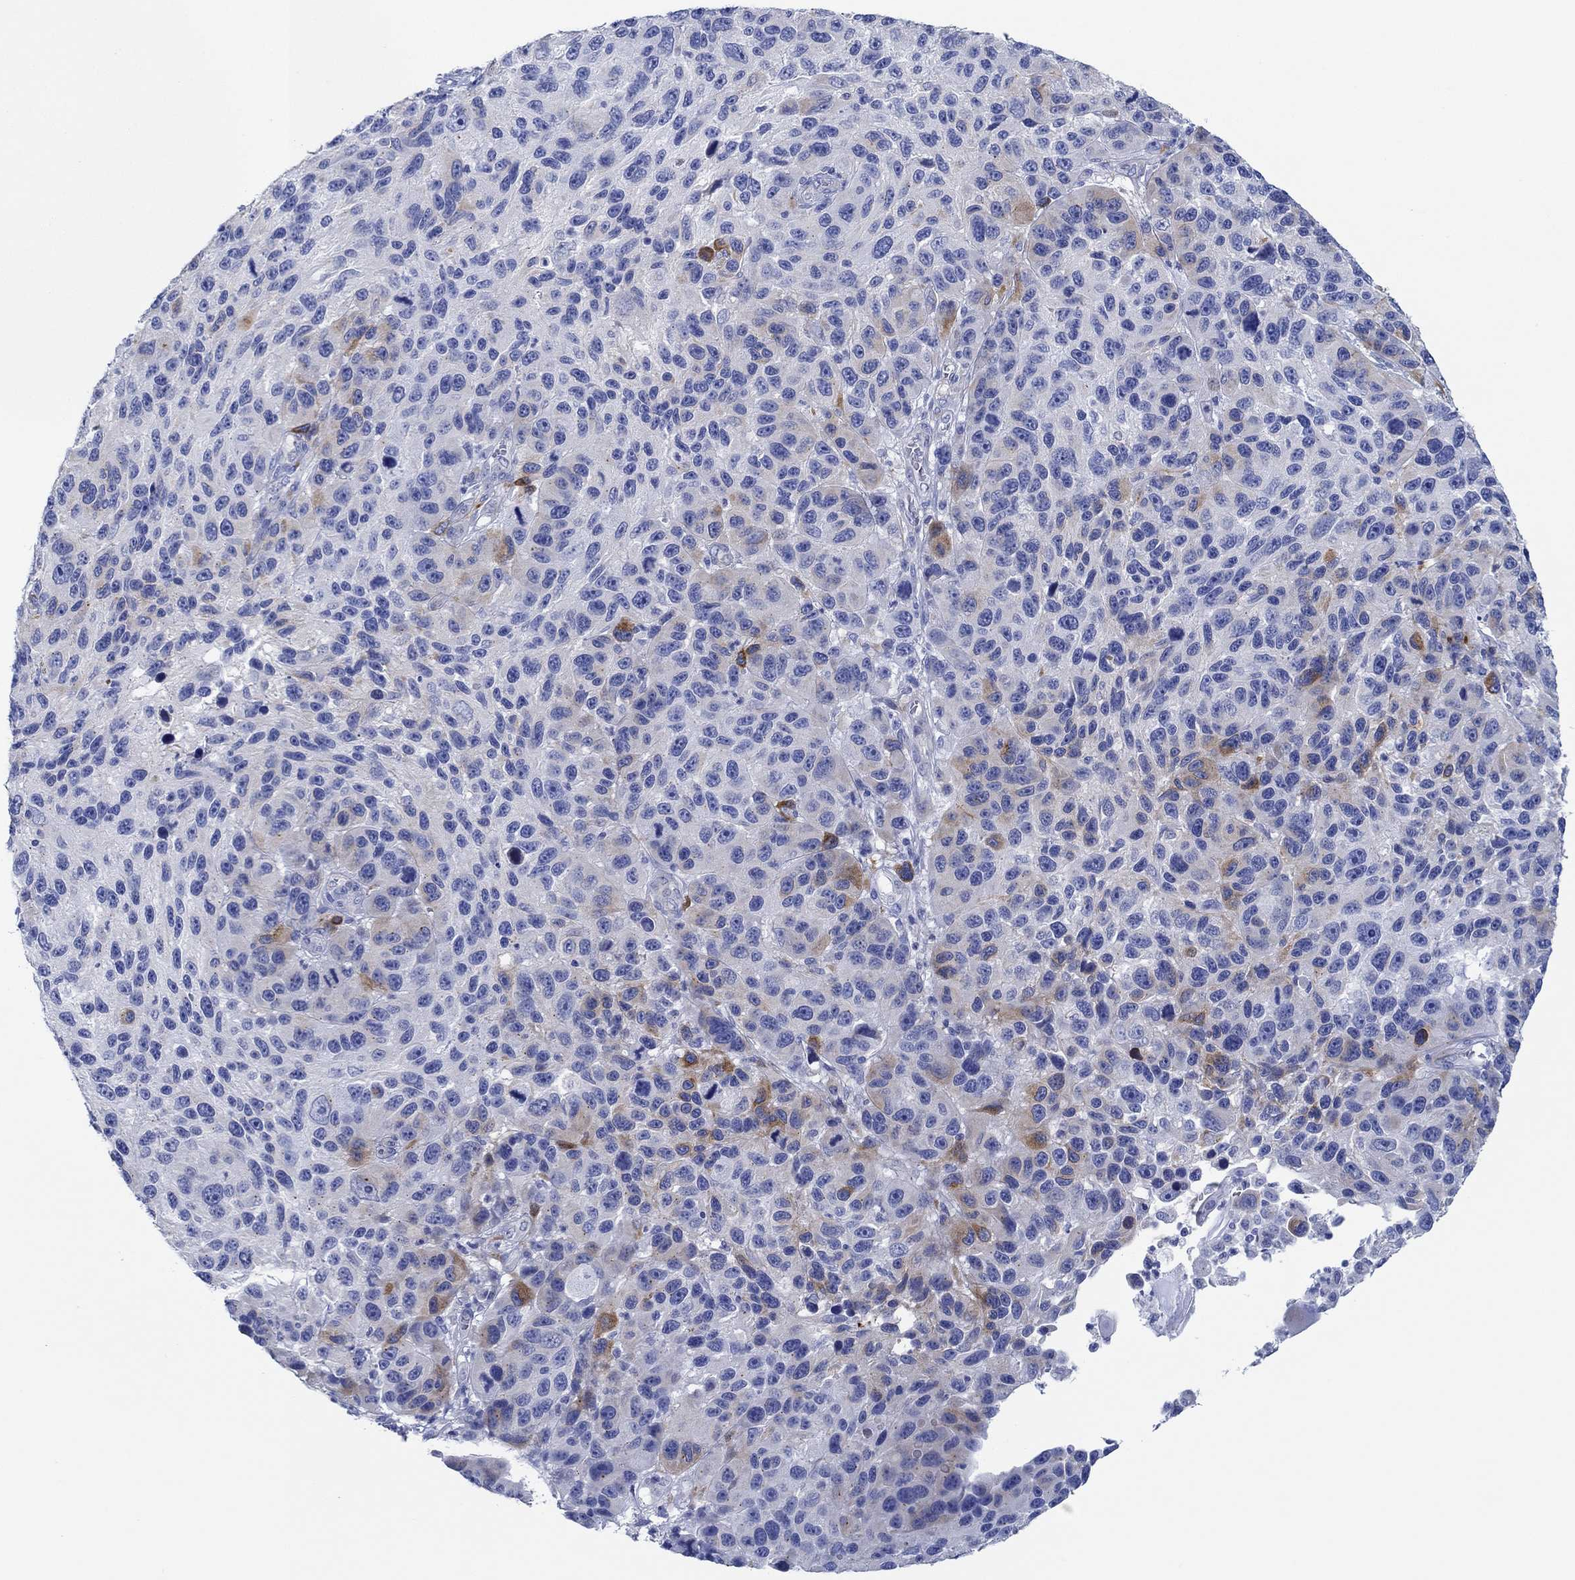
{"staining": {"intensity": "strong", "quantity": "<25%", "location": "cytoplasmic/membranous"}, "tissue": "melanoma", "cell_type": "Tumor cells", "image_type": "cancer", "snomed": [{"axis": "morphology", "description": "Malignant melanoma, NOS"}, {"axis": "topography", "description": "Skin"}], "caption": "Malignant melanoma stained for a protein (brown) reveals strong cytoplasmic/membranous positive positivity in about <25% of tumor cells.", "gene": "IGFBP6", "patient": {"sex": "male", "age": 53}}